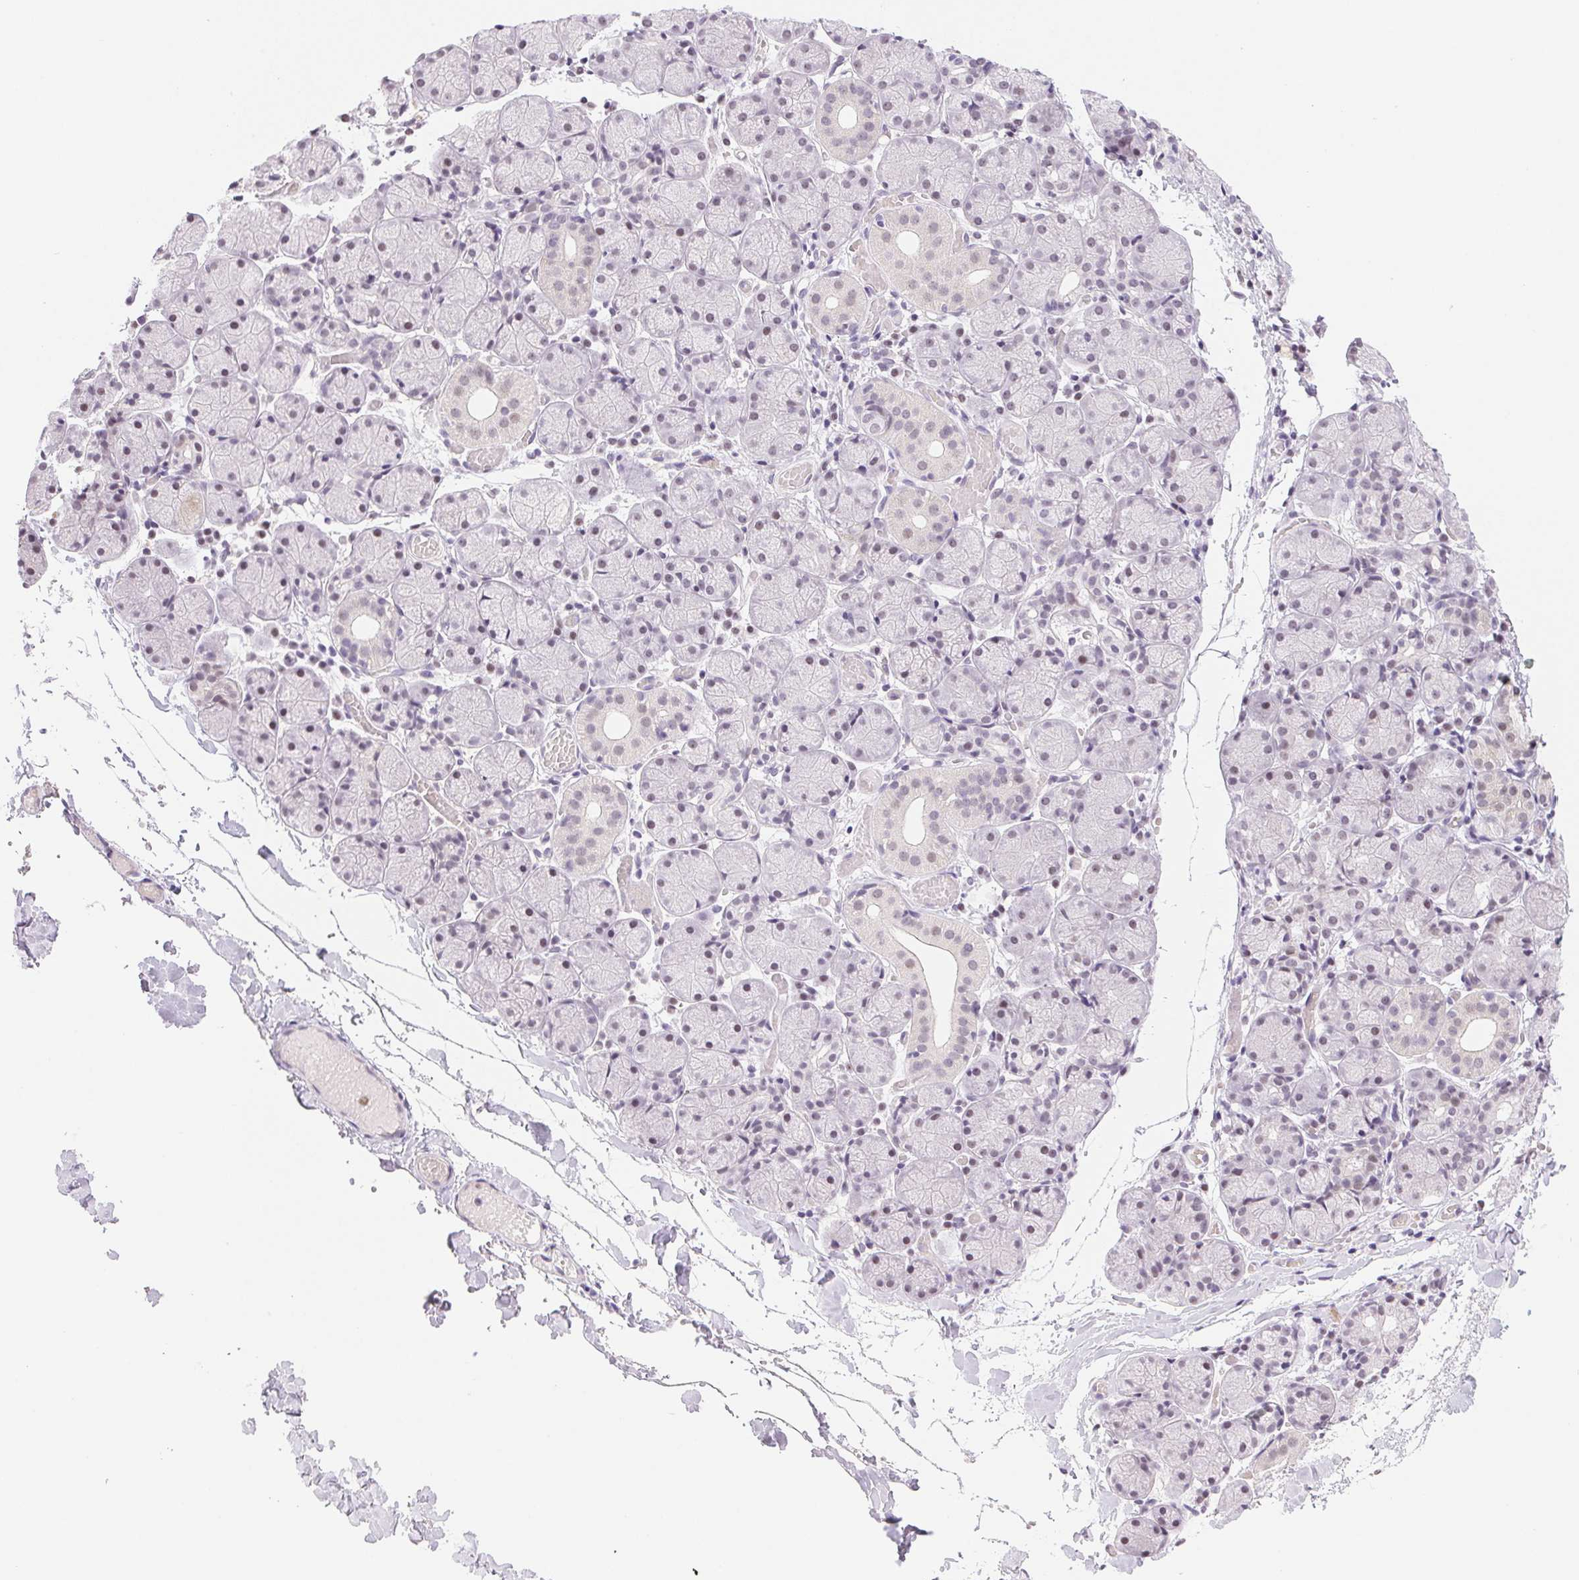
{"staining": {"intensity": "weak", "quantity": "<25%", "location": "nuclear"}, "tissue": "salivary gland", "cell_type": "Glandular cells", "image_type": "normal", "snomed": [{"axis": "morphology", "description": "Normal tissue, NOS"}, {"axis": "topography", "description": "Salivary gland"}], "caption": "IHC micrograph of normal human salivary gland stained for a protein (brown), which demonstrates no staining in glandular cells.", "gene": "GRHL3", "patient": {"sex": "female", "age": 24}}